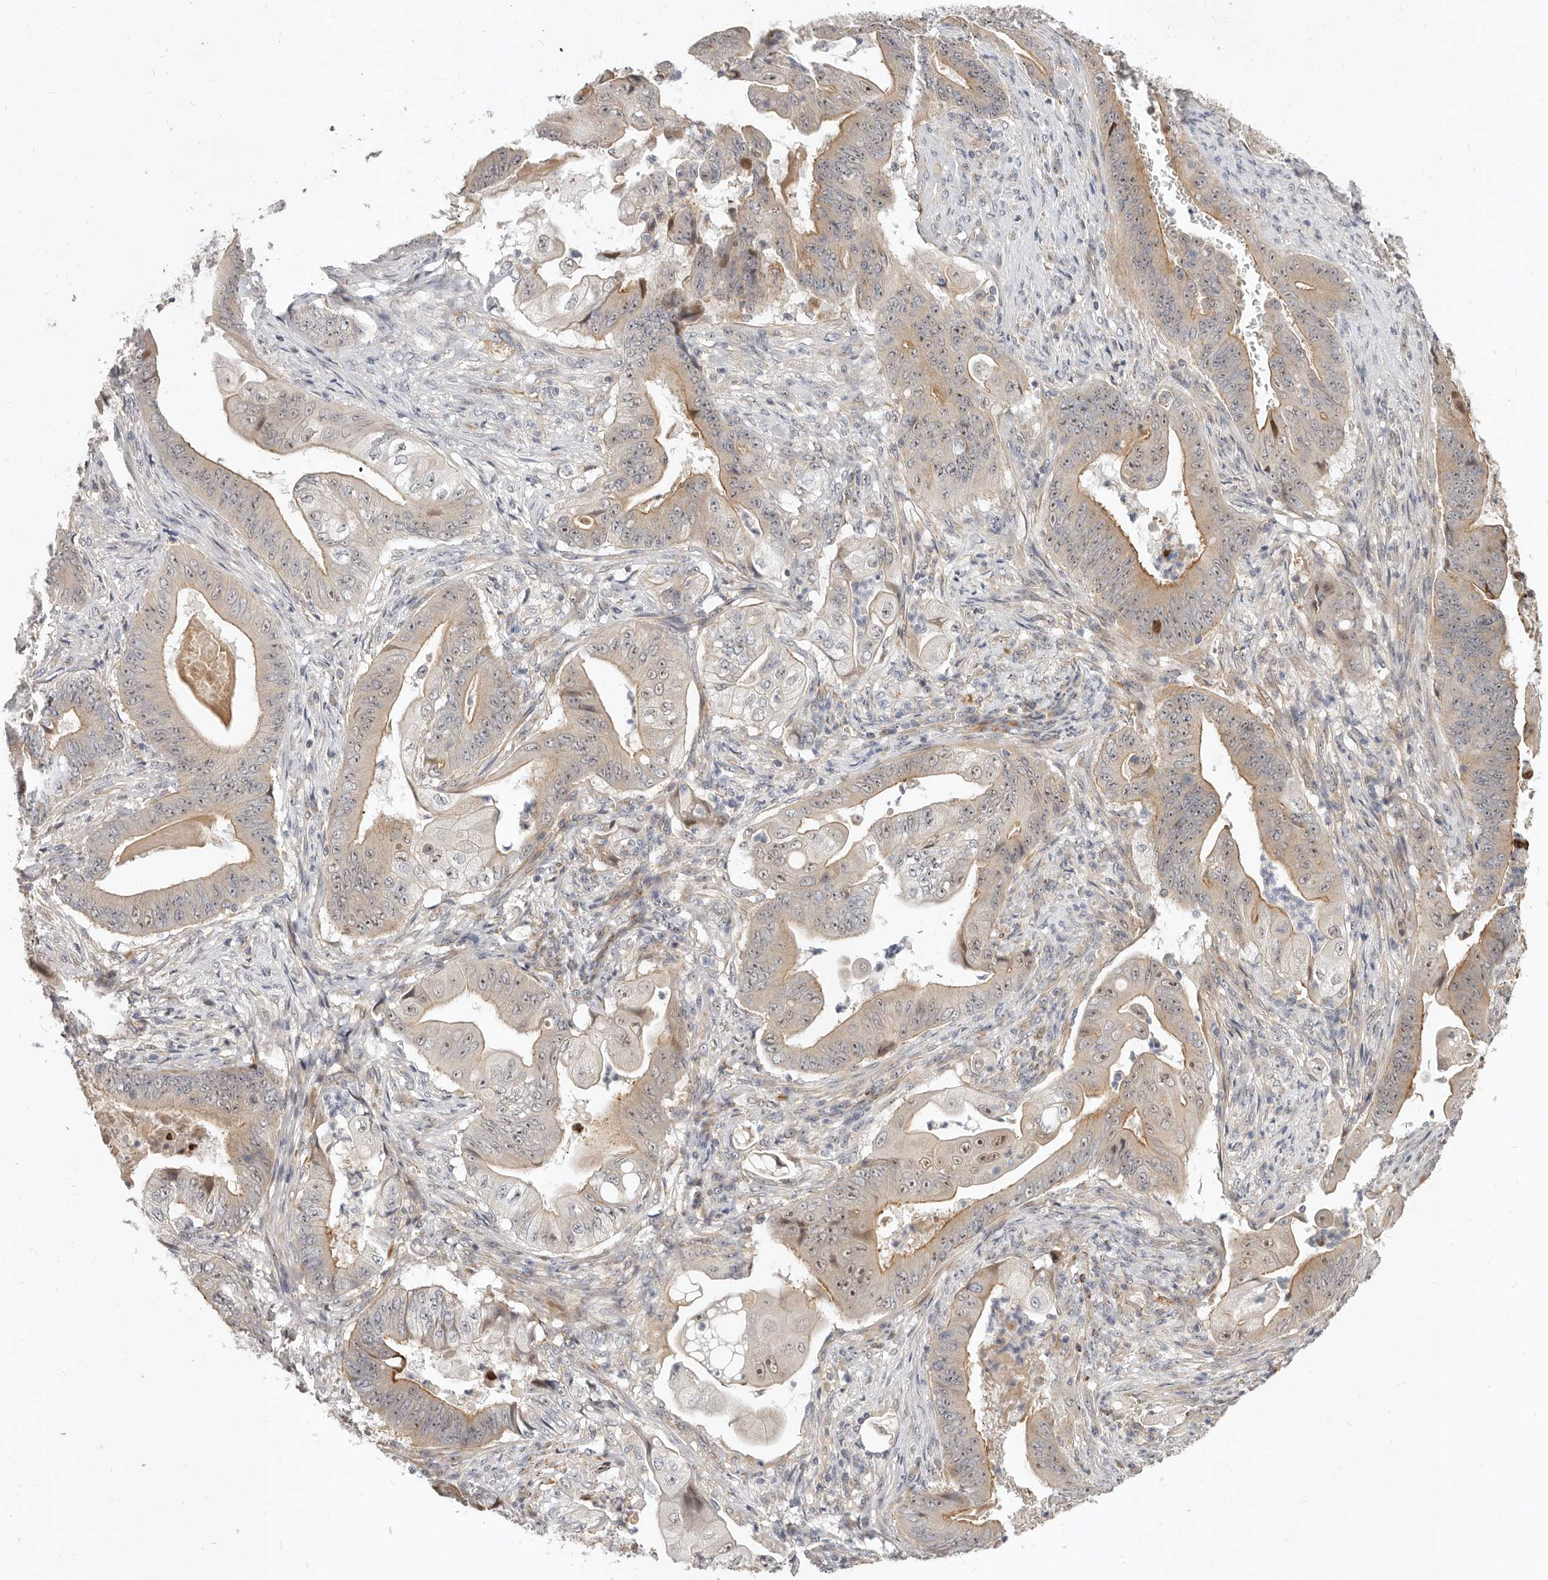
{"staining": {"intensity": "weak", "quantity": "25%-75%", "location": "cytoplasmic/membranous"}, "tissue": "stomach cancer", "cell_type": "Tumor cells", "image_type": "cancer", "snomed": [{"axis": "morphology", "description": "Adenocarcinoma, NOS"}, {"axis": "topography", "description": "Stomach"}], "caption": "Adenocarcinoma (stomach) was stained to show a protein in brown. There is low levels of weak cytoplasmic/membranous positivity in about 25%-75% of tumor cells.", "gene": "MICALL2", "patient": {"sex": "female", "age": 73}}